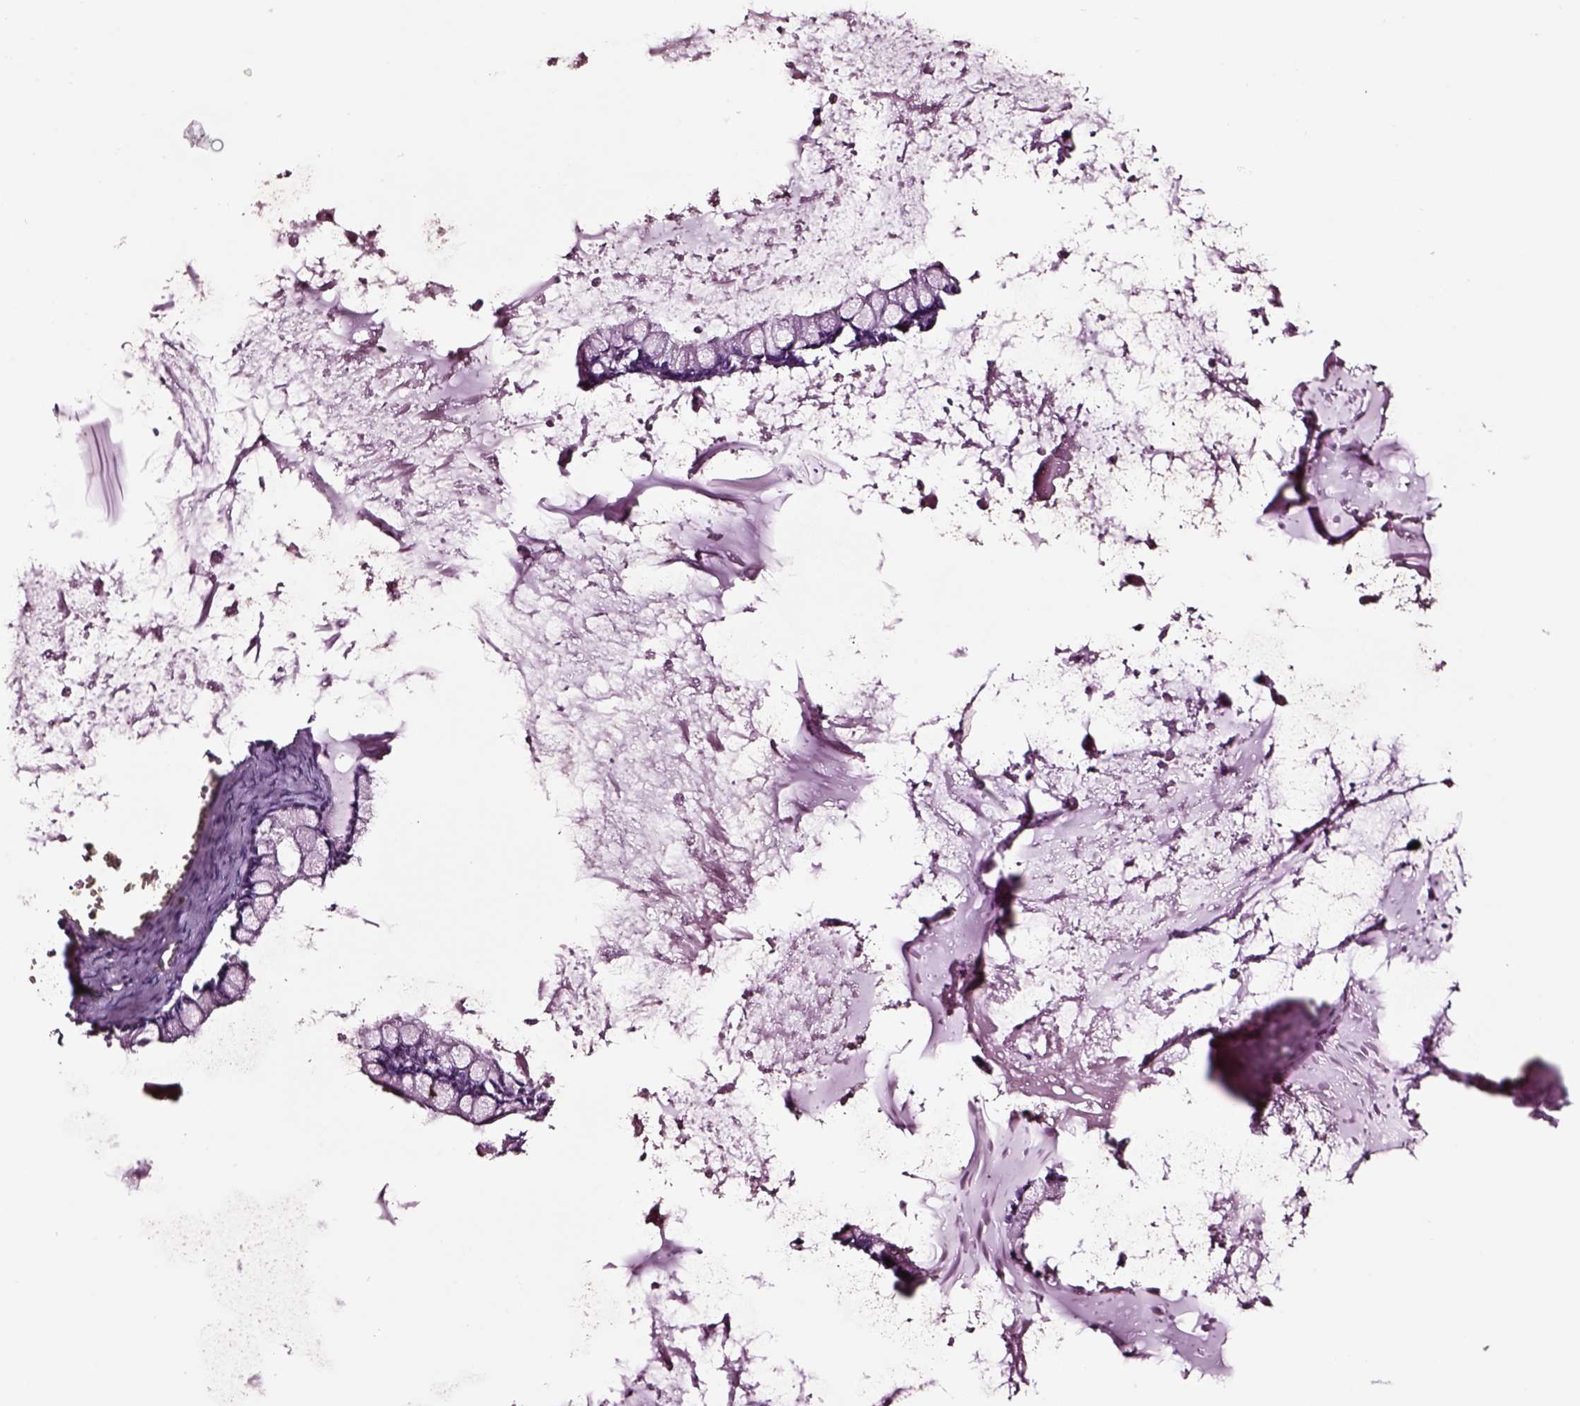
{"staining": {"intensity": "negative", "quantity": "none", "location": "none"}, "tissue": "ovarian cancer", "cell_type": "Tumor cells", "image_type": "cancer", "snomed": [{"axis": "morphology", "description": "Cystadenocarcinoma, mucinous, NOS"}, {"axis": "topography", "description": "Ovary"}], "caption": "This histopathology image is of ovarian cancer (mucinous cystadenocarcinoma) stained with immunohistochemistry (IHC) to label a protein in brown with the nuclei are counter-stained blue. There is no staining in tumor cells.", "gene": "SOX10", "patient": {"sex": "female", "age": 67}}